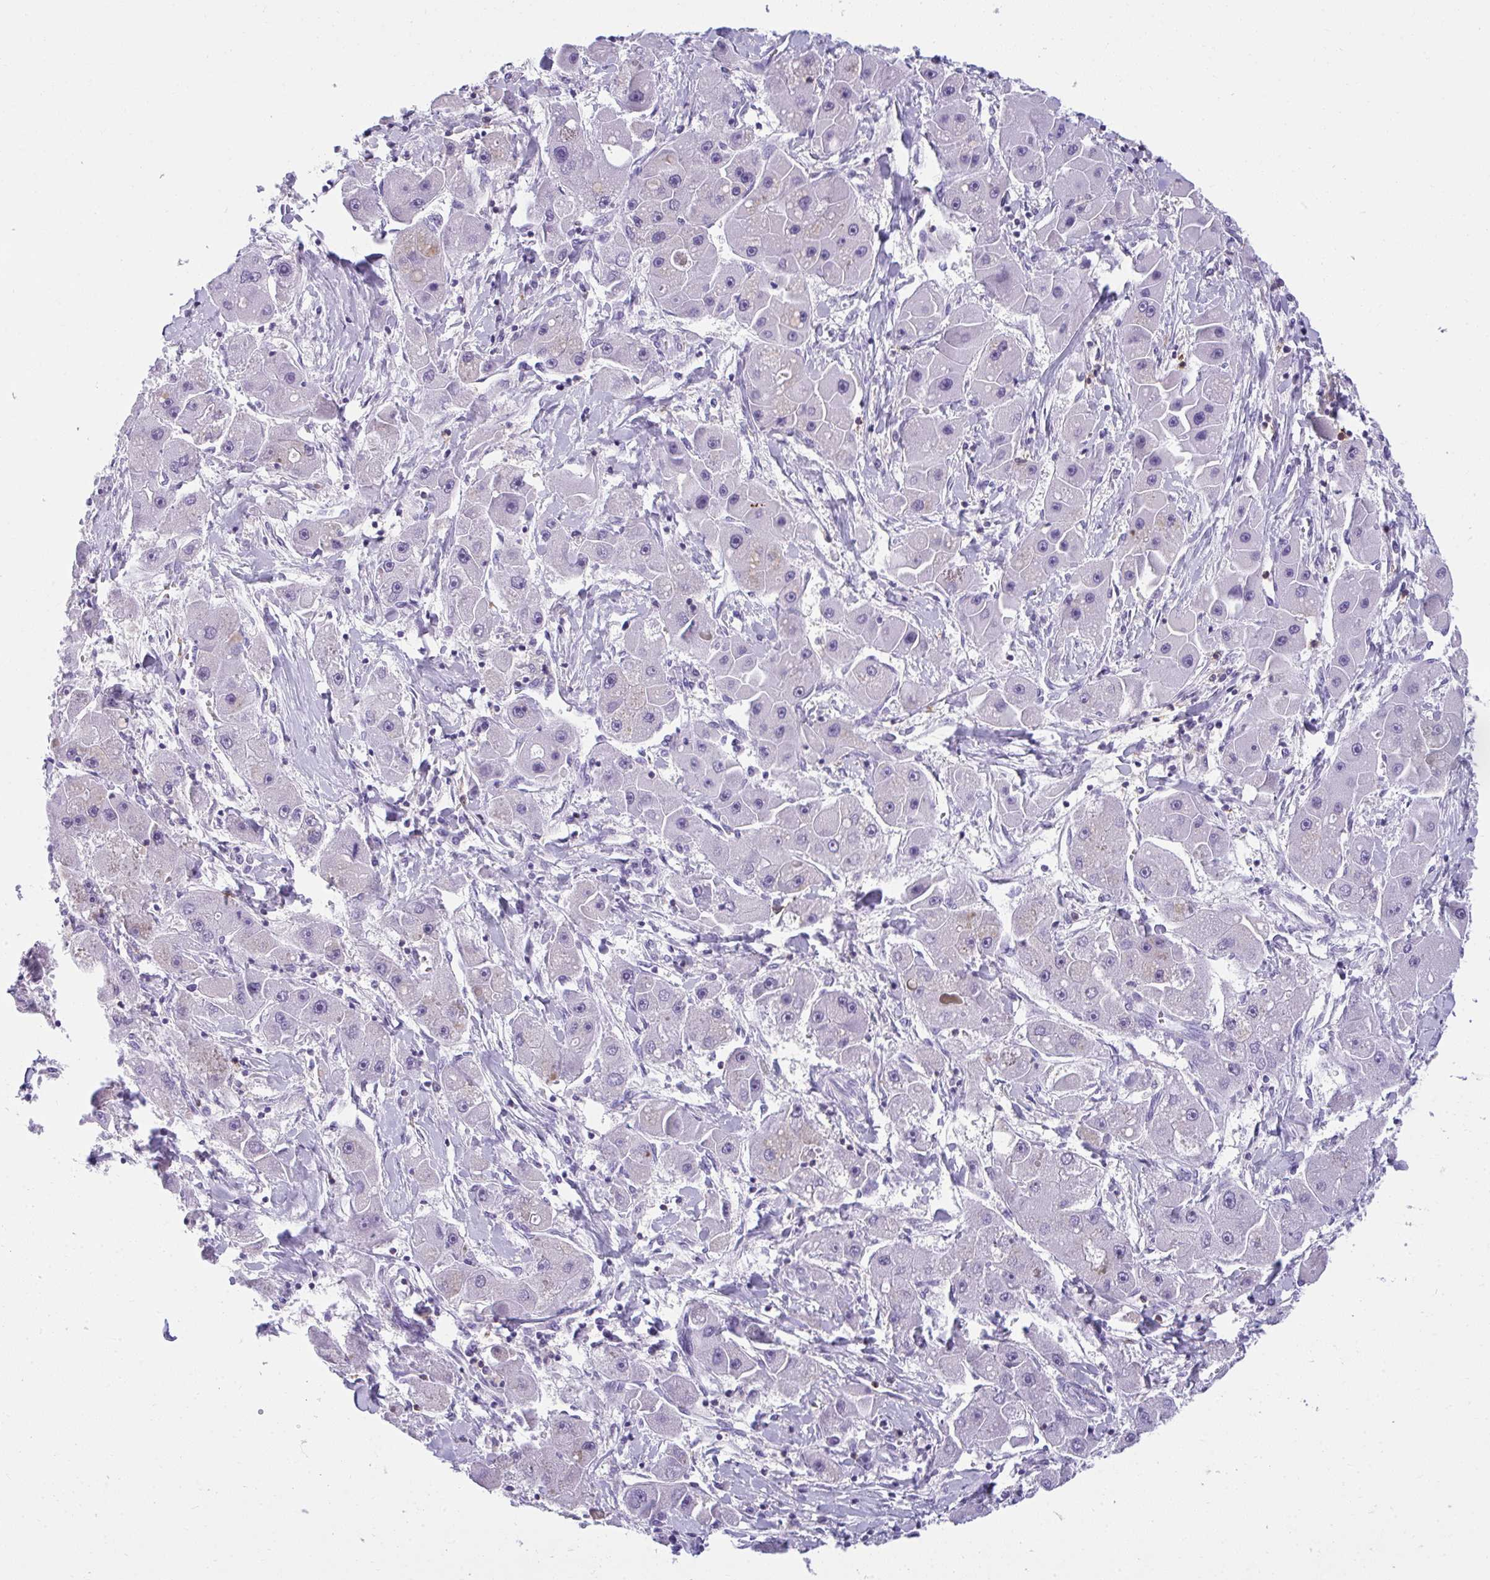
{"staining": {"intensity": "negative", "quantity": "none", "location": "none"}, "tissue": "liver cancer", "cell_type": "Tumor cells", "image_type": "cancer", "snomed": [{"axis": "morphology", "description": "Carcinoma, Hepatocellular, NOS"}, {"axis": "topography", "description": "Liver"}], "caption": "Photomicrograph shows no significant protein staining in tumor cells of liver cancer (hepatocellular carcinoma).", "gene": "SPN", "patient": {"sex": "male", "age": 24}}